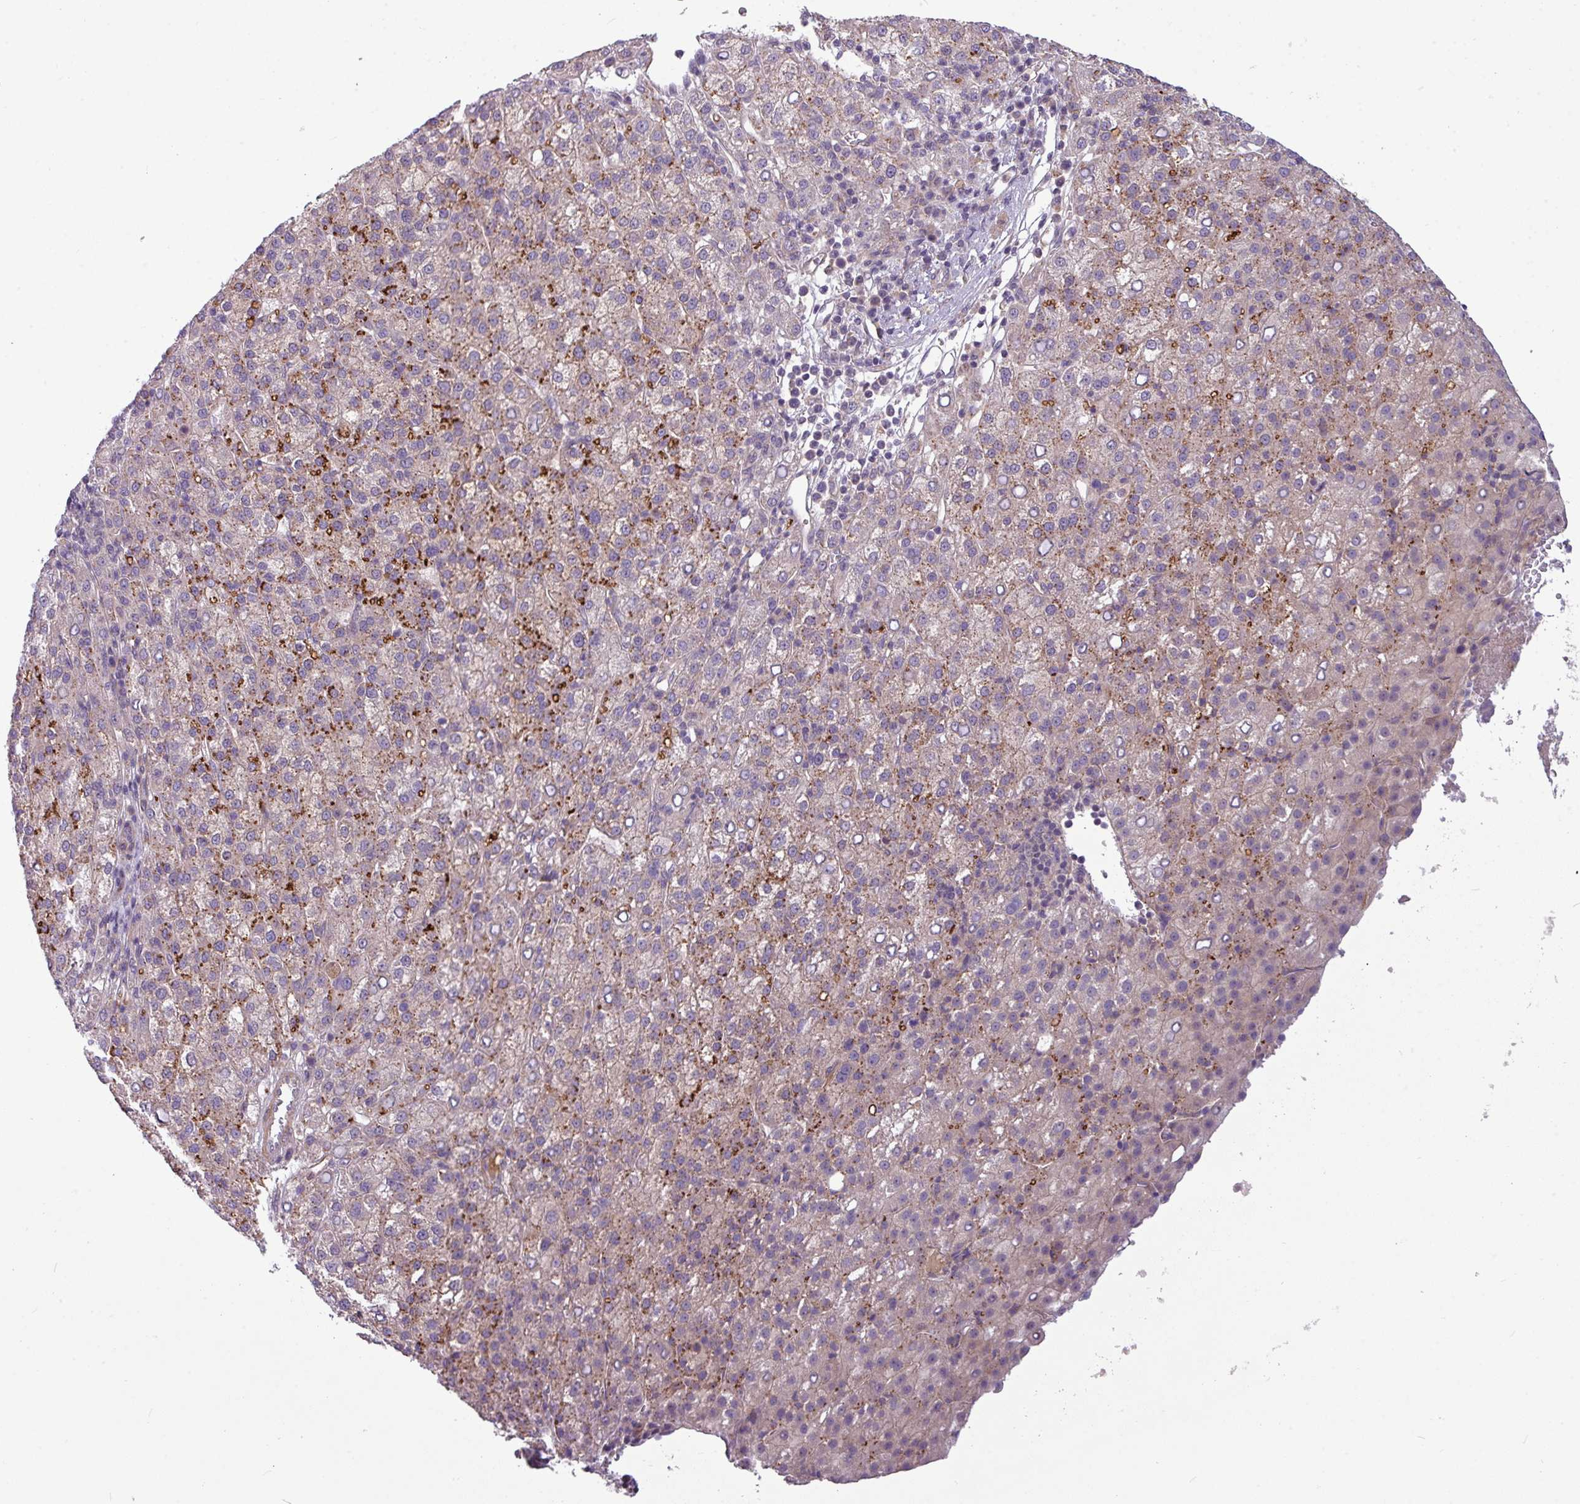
{"staining": {"intensity": "strong", "quantity": "<25%", "location": "cytoplasmic/membranous"}, "tissue": "liver cancer", "cell_type": "Tumor cells", "image_type": "cancer", "snomed": [{"axis": "morphology", "description": "Carcinoma, Hepatocellular, NOS"}, {"axis": "topography", "description": "Liver"}], "caption": "Tumor cells reveal medium levels of strong cytoplasmic/membranous expression in about <25% of cells in liver cancer (hepatocellular carcinoma).", "gene": "ZNF35", "patient": {"sex": "female", "age": 58}}